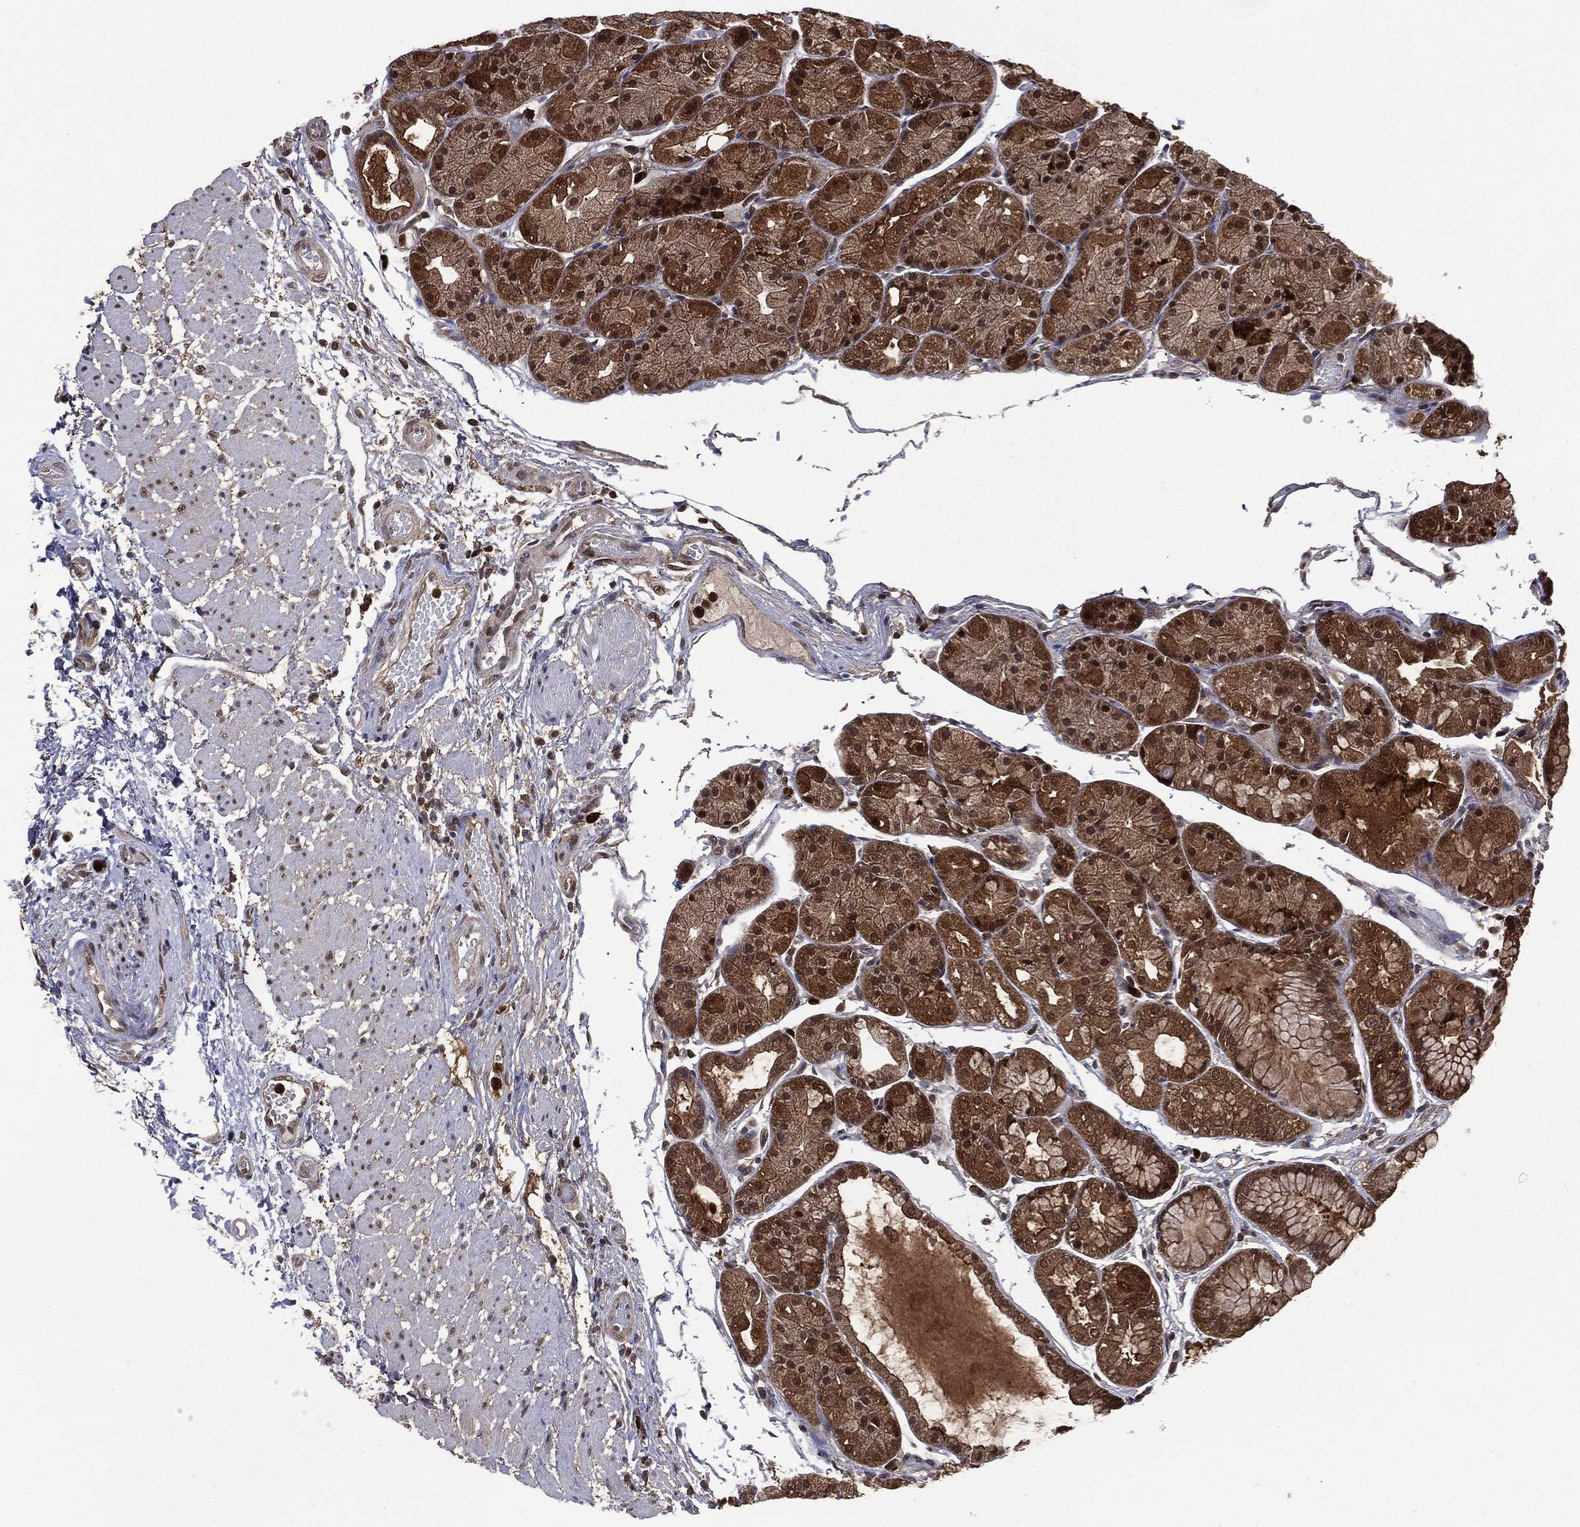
{"staining": {"intensity": "moderate", "quantity": ">75%", "location": "cytoplasmic/membranous,nuclear"}, "tissue": "stomach", "cell_type": "Glandular cells", "image_type": "normal", "snomed": [{"axis": "morphology", "description": "Normal tissue, NOS"}, {"axis": "topography", "description": "Stomach, upper"}], "caption": "The photomicrograph exhibits immunohistochemical staining of benign stomach. There is moderate cytoplasmic/membranous,nuclear positivity is identified in about >75% of glandular cells. Nuclei are stained in blue.", "gene": "GPI", "patient": {"sex": "male", "age": 72}}